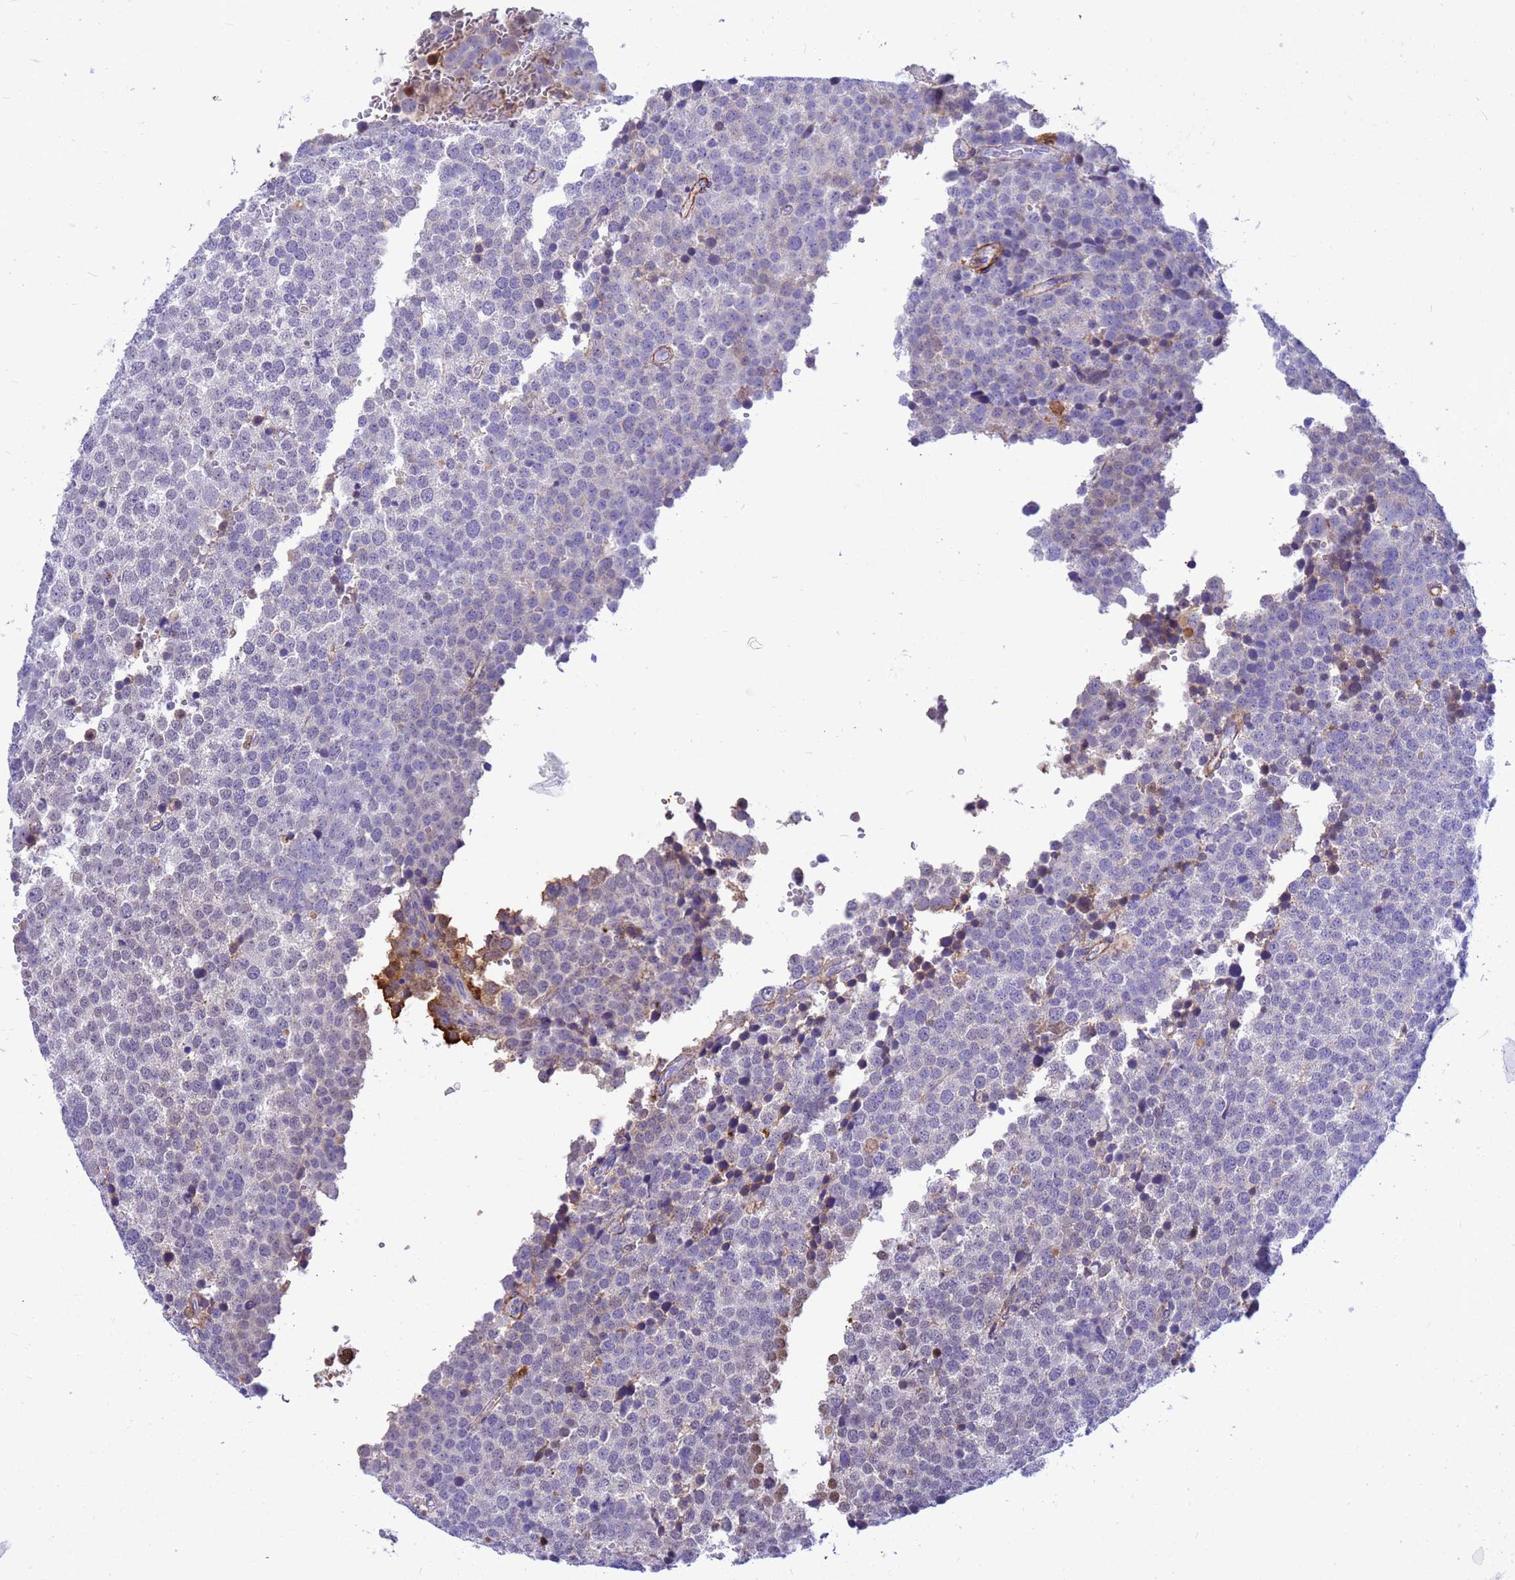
{"staining": {"intensity": "negative", "quantity": "none", "location": "none"}, "tissue": "testis cancer", "cell_type": "Tumor cells", "image_type": "cancer", "snomed": [{"axis": "morphology", "description": "Seminoma, NOS"}, {"axis": "topography", "description": "Testis"}], "caption": "This micrograph is of testis cancer (seminoma) stained with IHC to label a protein in brown with the nuclei are counter-stained blue. There is no positivity in tumor cells.", "gene": "ORM1", "patient": {"sex": "male", "age": 71}}